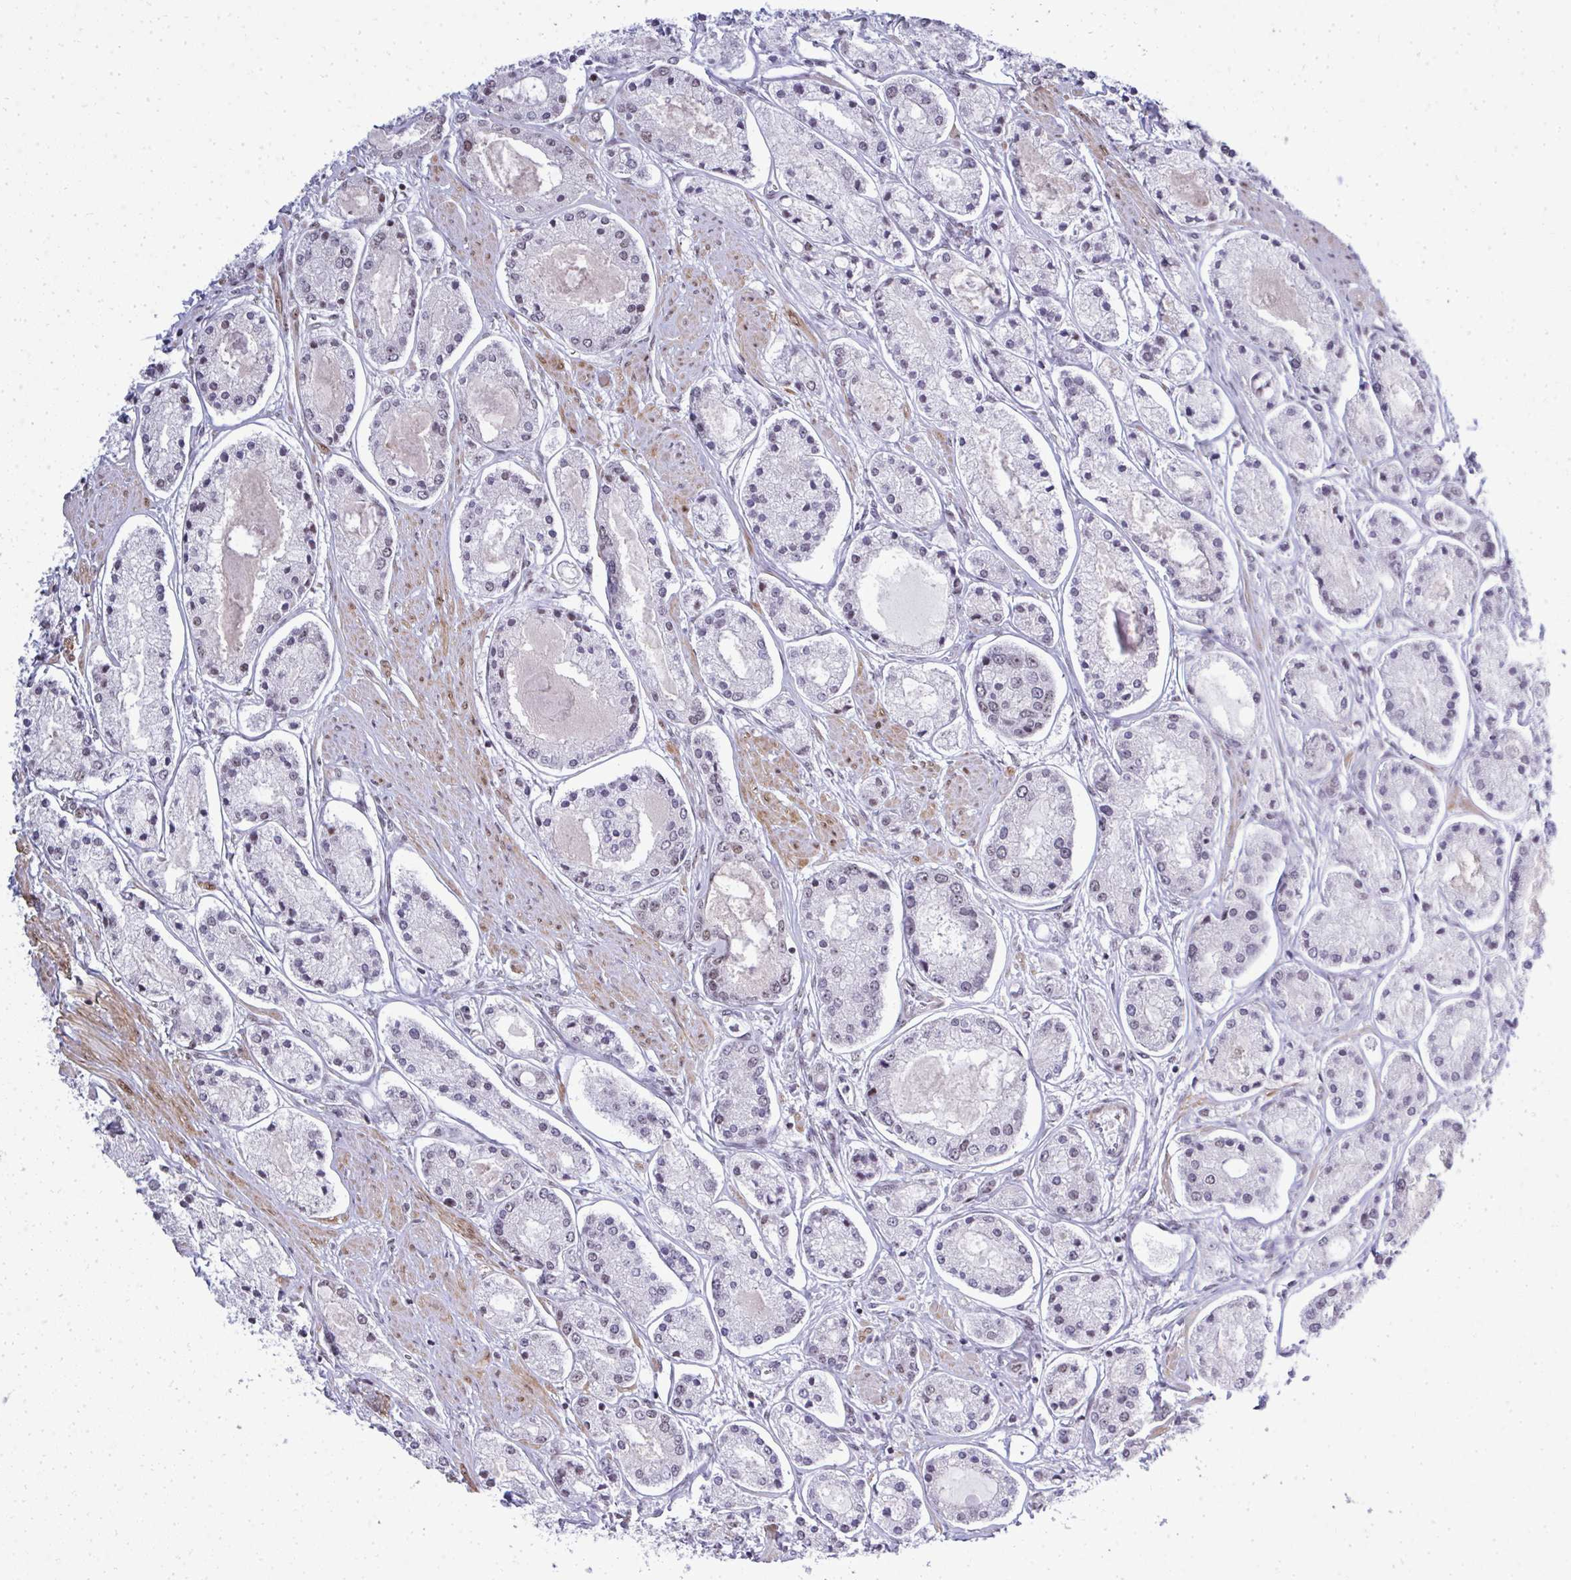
{"staining": {"intensity": "moderate", "quantity": "25%-75%", "location": "nuclear"}, "tissue": "prostate cancer", "cell_type": "Tumor cells", "image_type": "cancer", "snomed": [{"axis": "morphology", "description": "Adenocarcinoma, High grade"}, {"axis": "topography", "description": "Prostate"}], "caption": "Human high-grade adenocarcinoma (prostate) stained with a brown dye displays moderate nuclear positive positivity in approximately 25%-75% of tumor cells.", "gene": "SIRT7", "patient": {"sex": "male", "age": 66}}